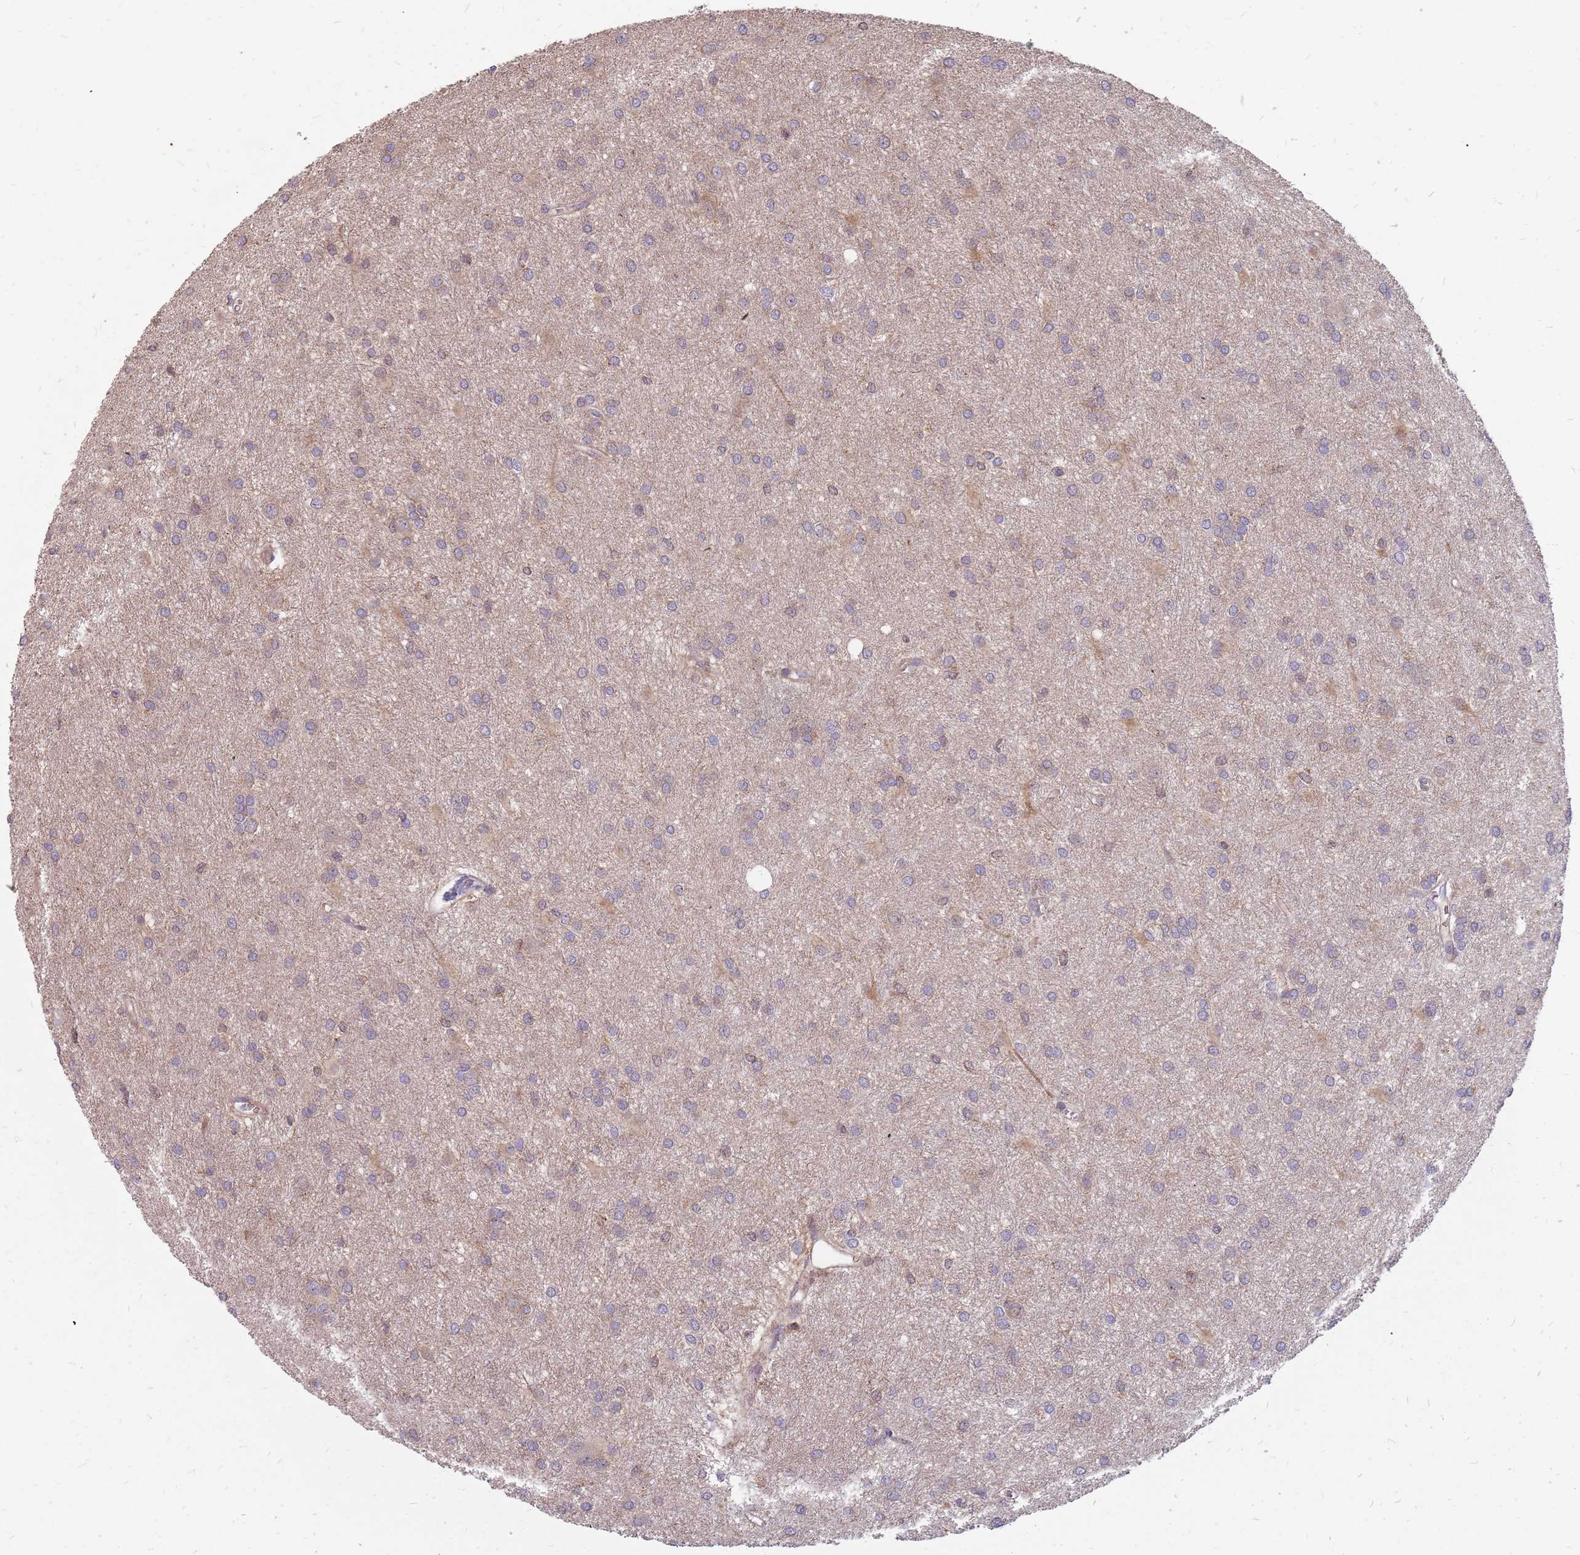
{"staining": {"intensity": "negative", "quantity": "none", "location": "none"}, "tissue": "glioma", "cell_type": "Tumor cells", "image_type": "cancer", "snomed": [{"axis": "morphology", "description": "Glioma, malignant, High grade"}, {"axis": "topography", "description": "Brain"}], "caption": "This histopathology image is of glioma stained with immunohistochemistry (IHC) to label a protein in brown with the nuclei are counter-stained blue. There is no expression in tumor cells. (DAB (3,3'-diaminobenzidine) immunohistochemistry (IHC) with hematoxylin counter stain).", "gene": "NME4", "patient": {"sex": "female", "age": 50}}